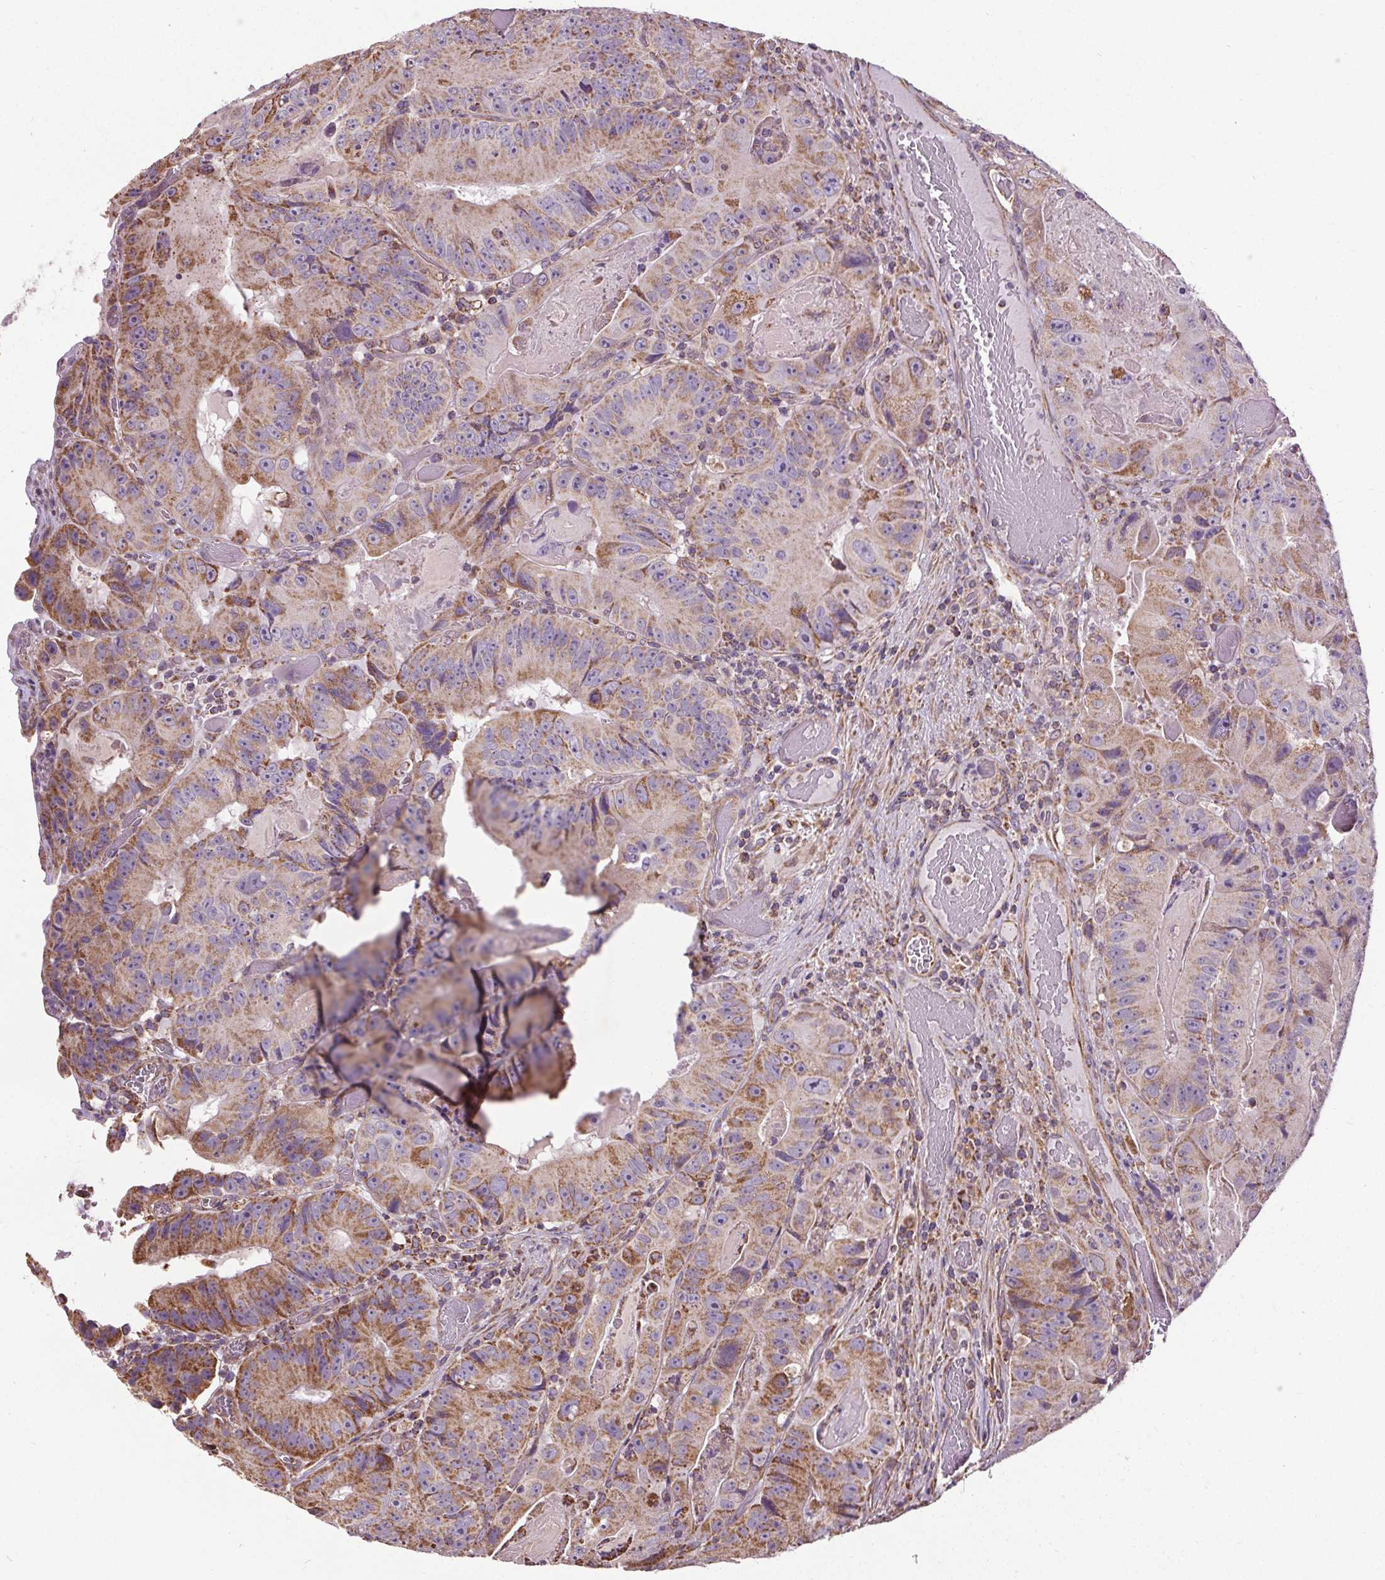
{"staining": {"intensity": "moderate", "quantity": "25%-75%", "location": "cytoplasmic/membranous"}, "tissue": "colorectal cancer", "cell_type": "Tumor cells", "image_type": "cancer", "snomed": [{"axis": "morphology", "description": "Adenocarcinoma, NOS"}, {"axis": "topography", "description": "Colon"}], "caption": "Brown immunohistochemical staining in human adenocarcinoma (colorectal) reveals moderate cytoplasmic/membranous expression in approximately 25%-75% of tumor cells.", "gene": "ZNF548", "patient": {"sex": "female", "age": 86}}